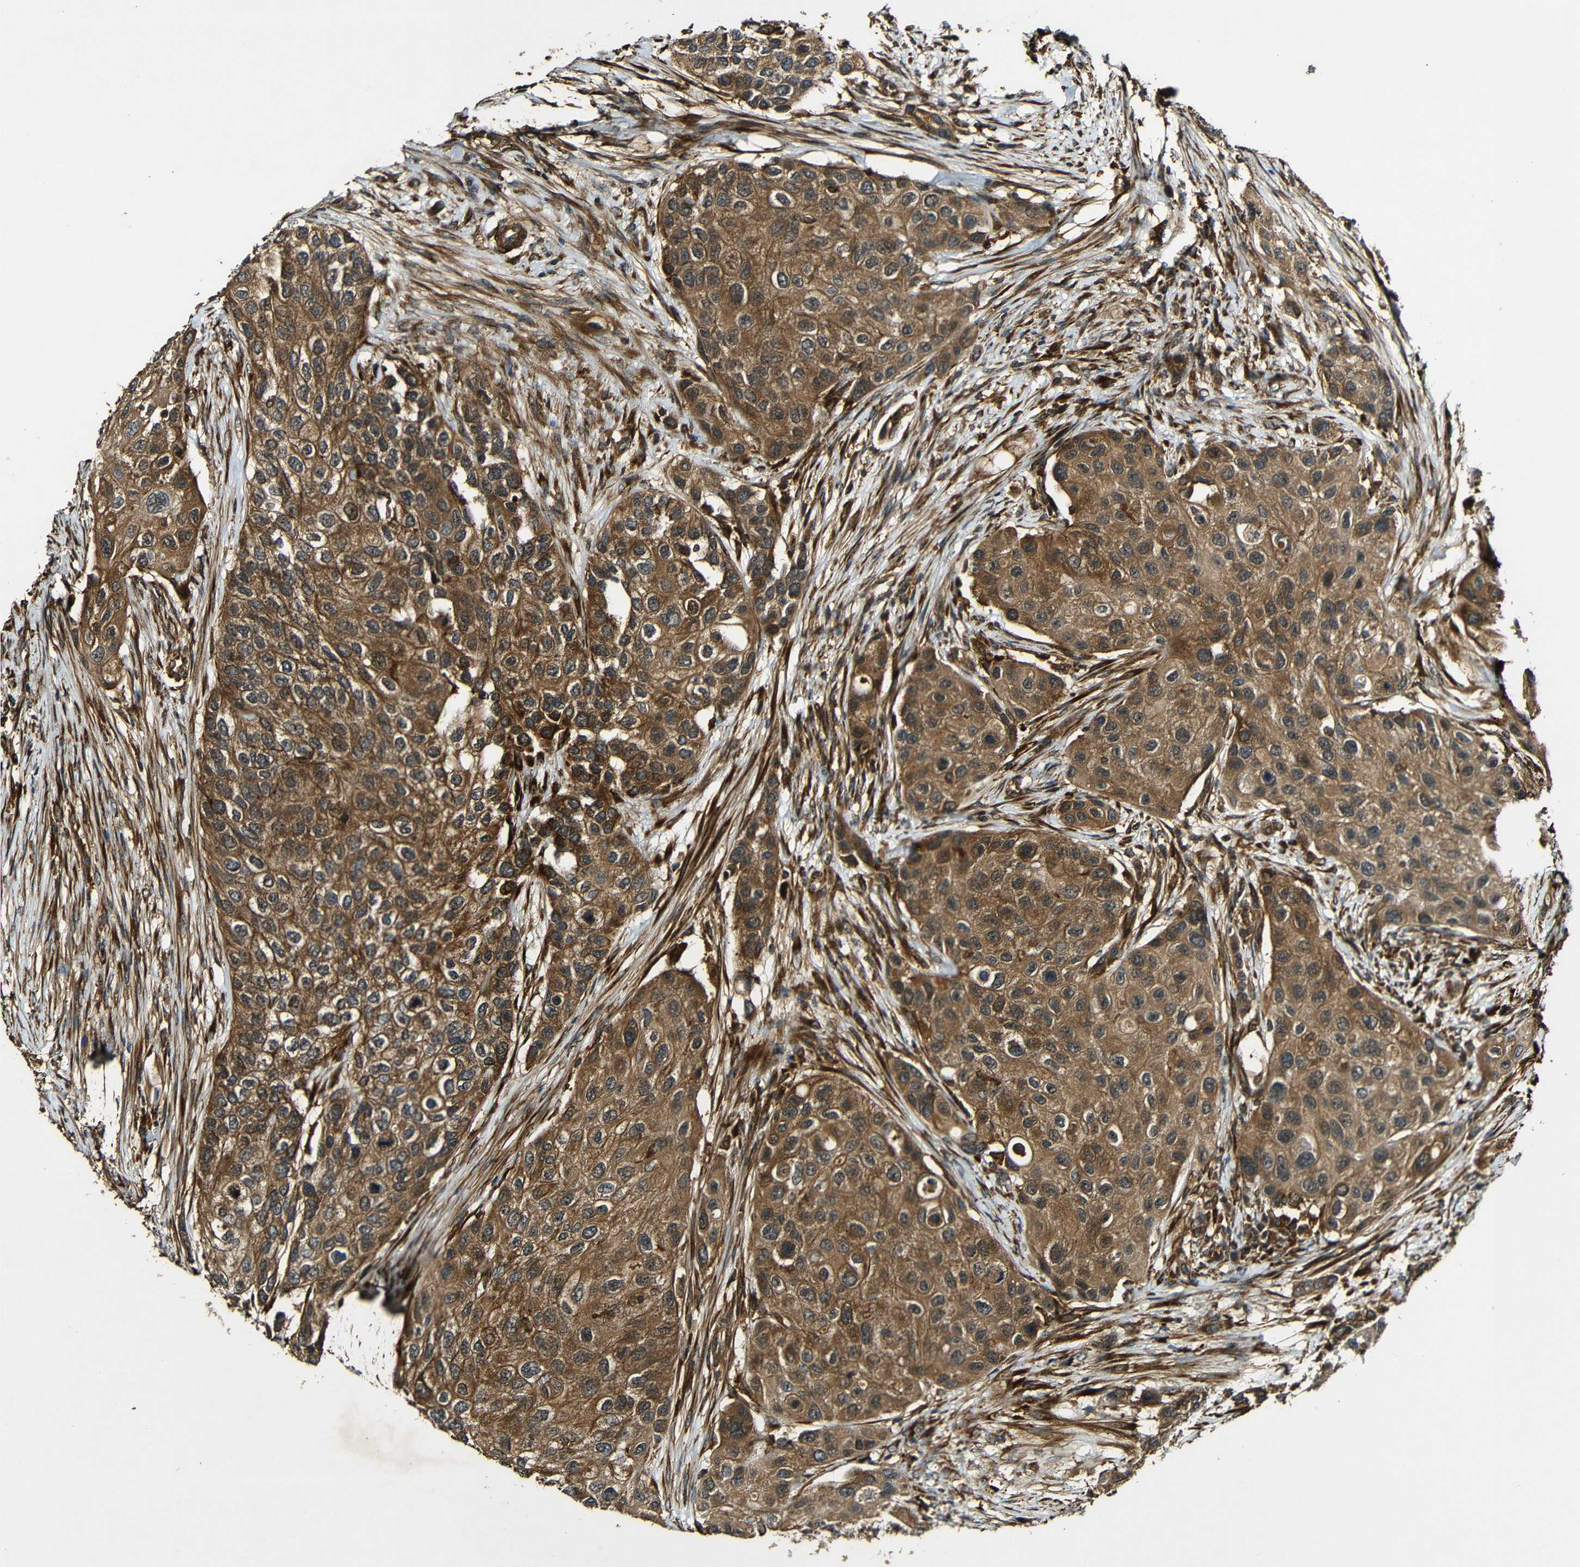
{"staining": {"intensity": "moderate", "quantity": ">75%", "location": "cytoplasmic/membranous"}, "tissue": "urothelial cancer", "cell_type": "Tumor cells", "image_type": "cancer", "snomed": [{"axis": "morphology", "description": "Urothelial carcinoma, High grade"}, {"axis": "topography", "description": "Urinary bladder"}], "caption": "Immunohistochemistry (IHC) (DAB (3,3'-diaminobenzidine)) staining of urothelial carcinoma (high-grade) displays moderate cytoplasmic/membranous protein positivity in about >75% of tumor cells.", "gene": "CASP8", "patient": {"sex": "female", "age": 56}}